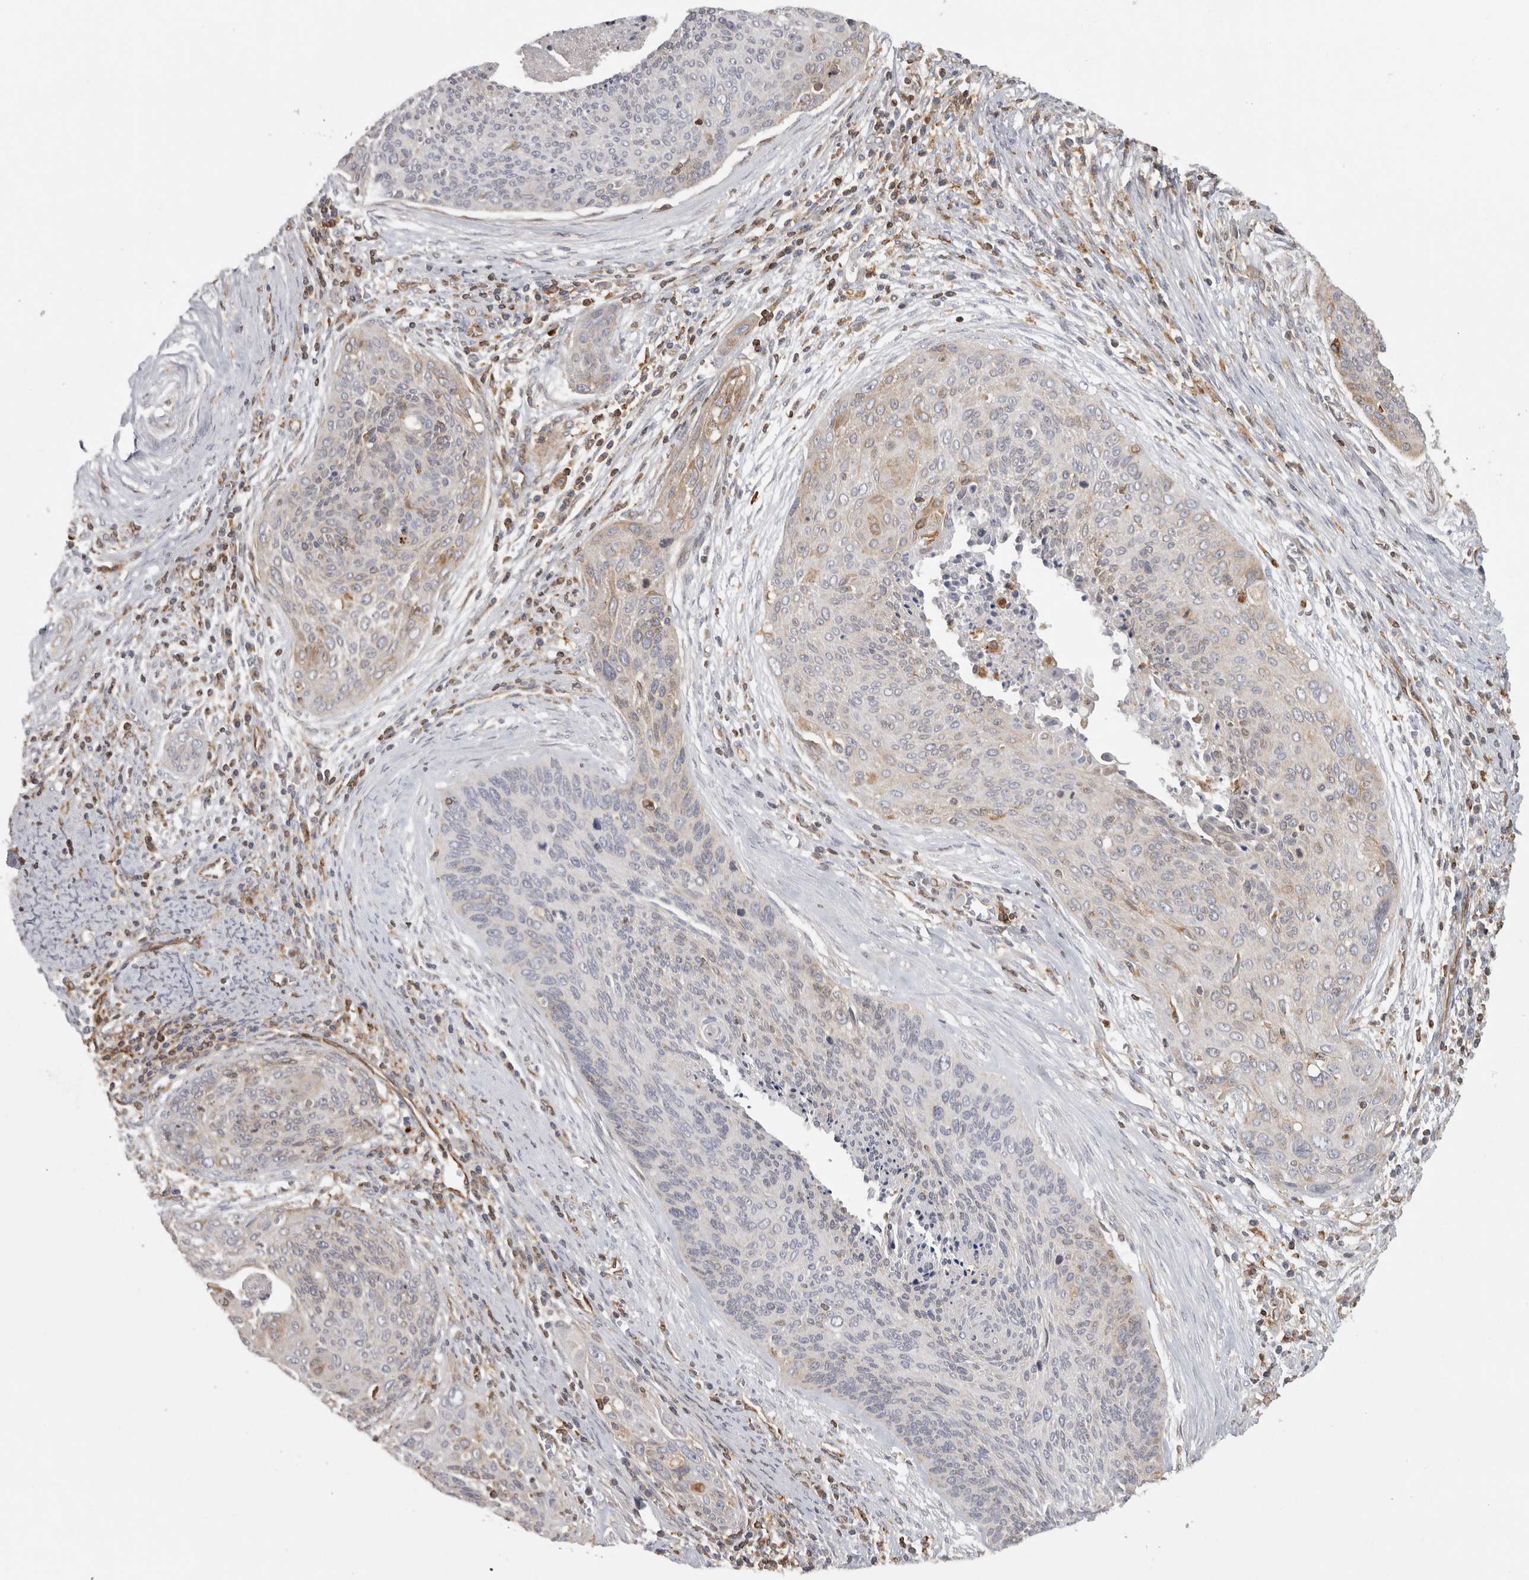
{"staining": {"intensity": "weak", "quantity": "25%-75%", "location": "cytoplasmic/membranous"}, "tissue": "cervical cancer", "cell_type": "Tumor cells", "image_type": "cancer", "snomed": [{"axis": "morphology", "description": "Squamous cell carcinoma, NOS"}, {"axis": "topography", "description": "Cervix"}], "caption": "A high-resolution histopathology image shows immunohistochemistry (IHC) staining of squamous cell carcinoma (cervical), which exhibits weak cytoplasmic/membranous positivity in about 25%-75% of tumor cells. The protein of interest is shown in brown color, while the nuclei are stained blue.", "gene": "HLA-E", "patient": {"sex": "female", "age": 55}}